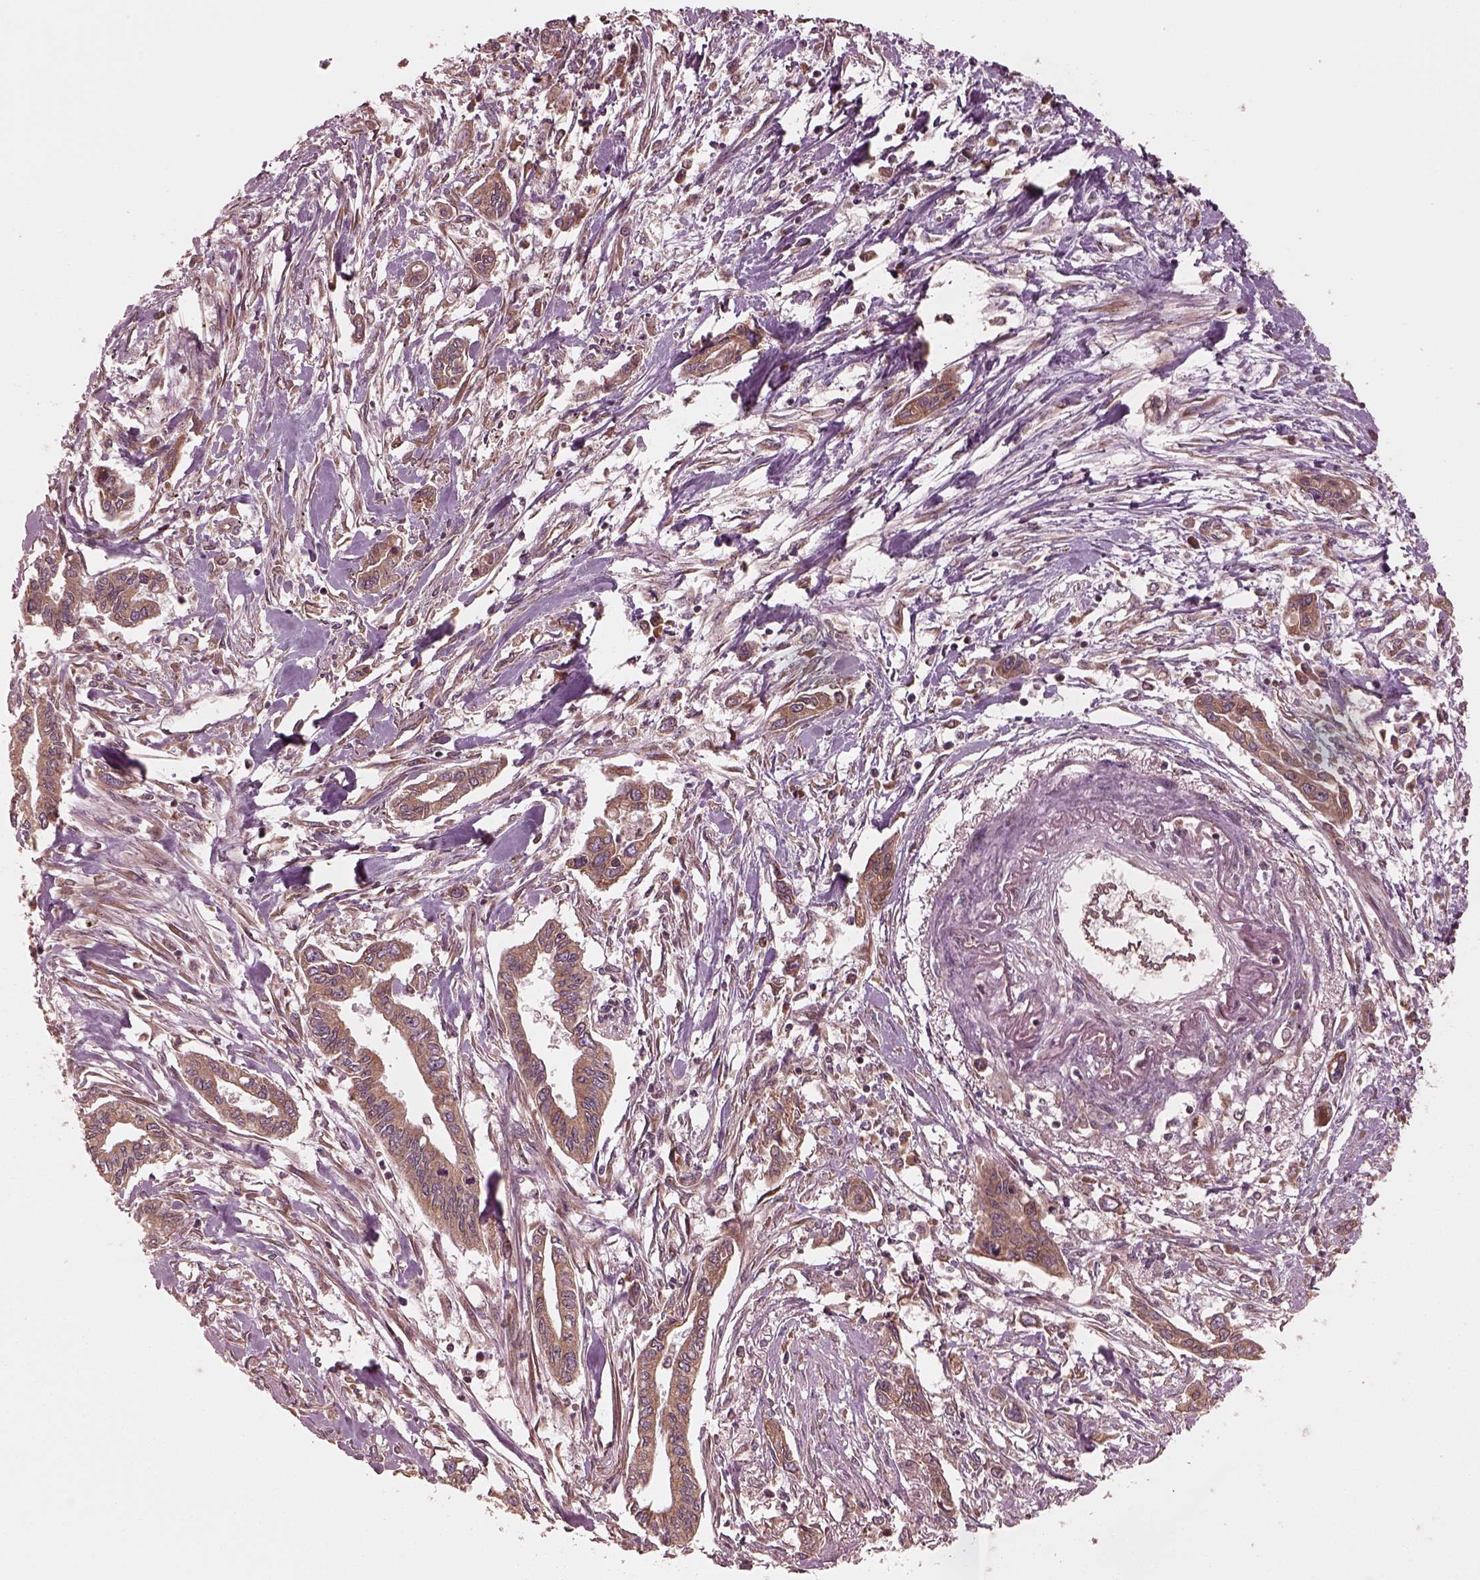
{"staining": {"intensity": "weak", "quantity": ">75%", "location": "cytoplasmic/membranous"}, "tissue": "pancreatic cancer", "cell_type": "Tumor cells", "image_type": "cancer", "snomed": [{"axis": "morphology", "description": "Adenocarcinoma, NOS"}, {"axis": "topography", "description": "Pancreas"}], "caption": "Approximately >75% of tumor cells in pancreatic cancer exhibit weak cytoplasmic/membranous protein staining as visualized by brown immunohistochemical staining.", "gene": "PIK3R2", "patient": {"sex": "male", "age": 60}}